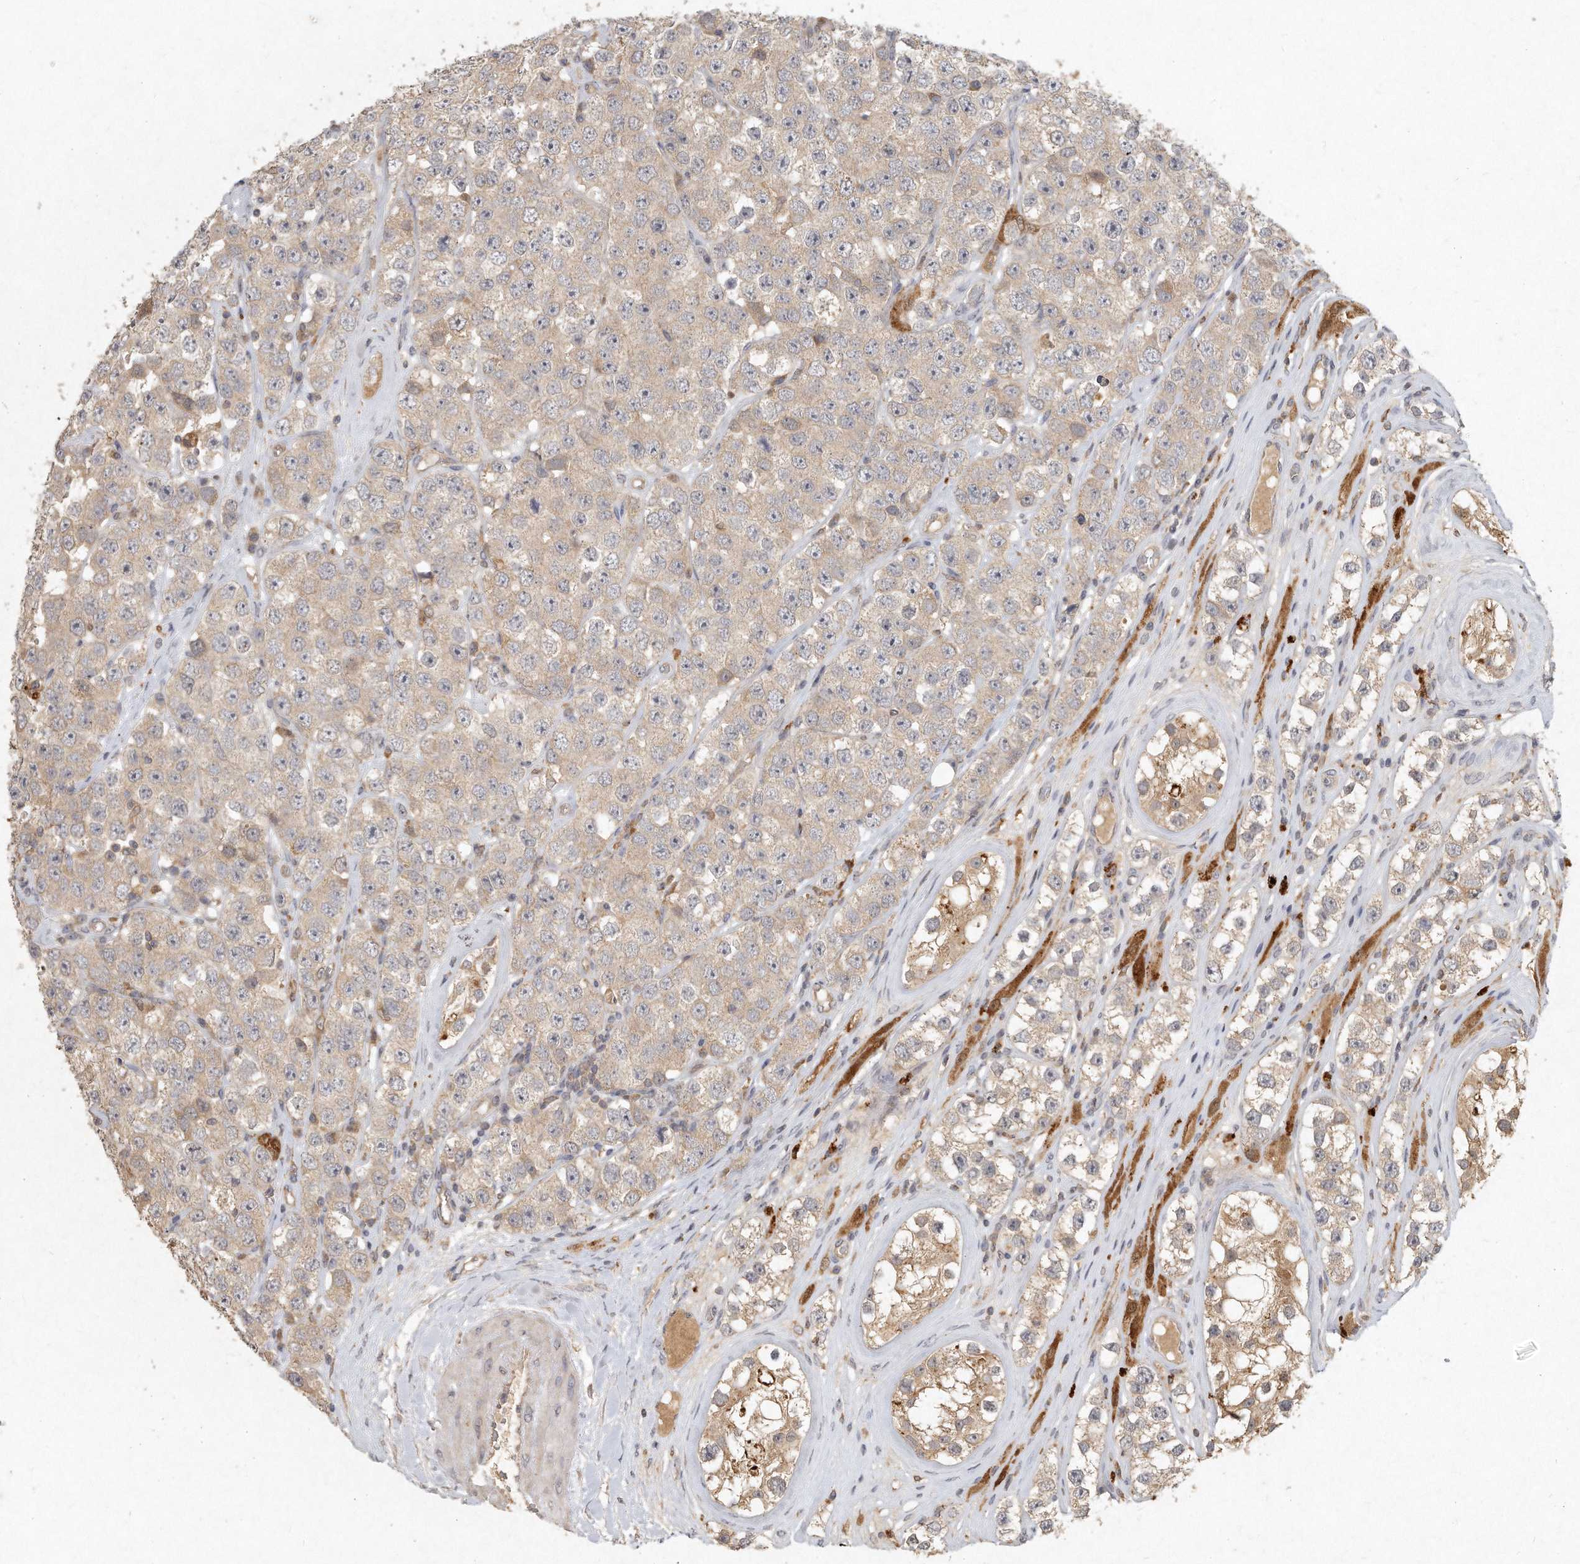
{"staining": {"intensity": "weak", "quantity": ">75%", "location": "cytoplasmic/membranous"}, "tissue": "testis cancer", "cell_type": "Tumor cells", "image_type": "cancer", "snomed": [{"axis": "morphology", "description": "Seminoma, NOS"}, {"axis": "topography", "description": "Testis"}], "caption": "IHC (DAB) staining of human testis cancer (seminoma) exhibits weak cytoplasmic/membranous protein staining in about >75% of tumor cells.", "gene": "LGALS8", "patient": {"sex": "male", "age": 28}}